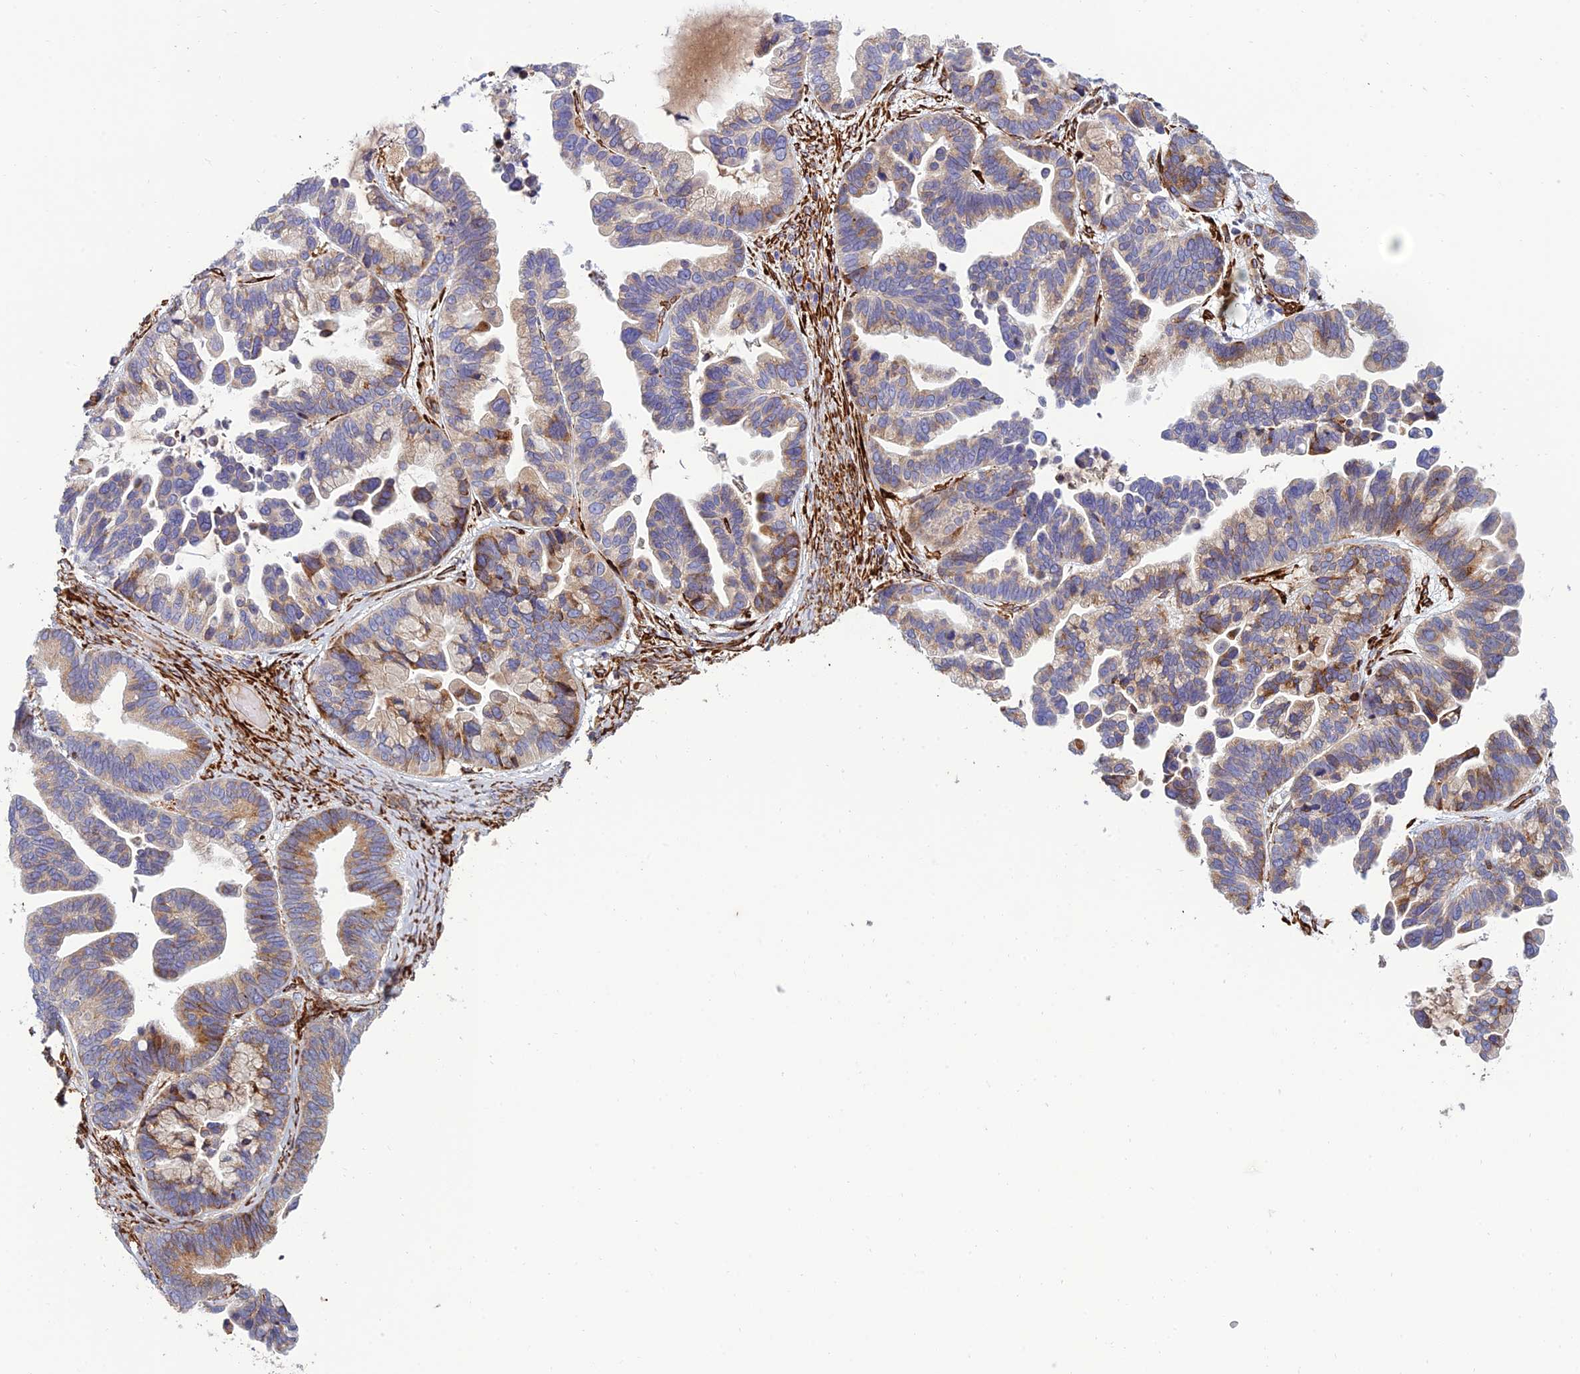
{"staining": {"intensity": "moderate", "quantity": "25%-75%", "location": "cytoplasmic/membranous"}, "tissue": "ovarian cancer", "cell_type": "Tumor cells", "image_type": "cancer", "snomed": [{"axis": "morphology", "description": "Cystadenocarcinoma, serous, NOS"}, {"axis": "topography", "description": "Ovary"}], "caption": "Immunohistochemistry of human serous cystadenocarcinoma (ovarian) reveals medium levels of moderate cytoplasmic/membranous positivity in approximately 25%-75% of tumor cells.", "gene": "RCN3", "patient": {"sex": "female", "age": 56}}